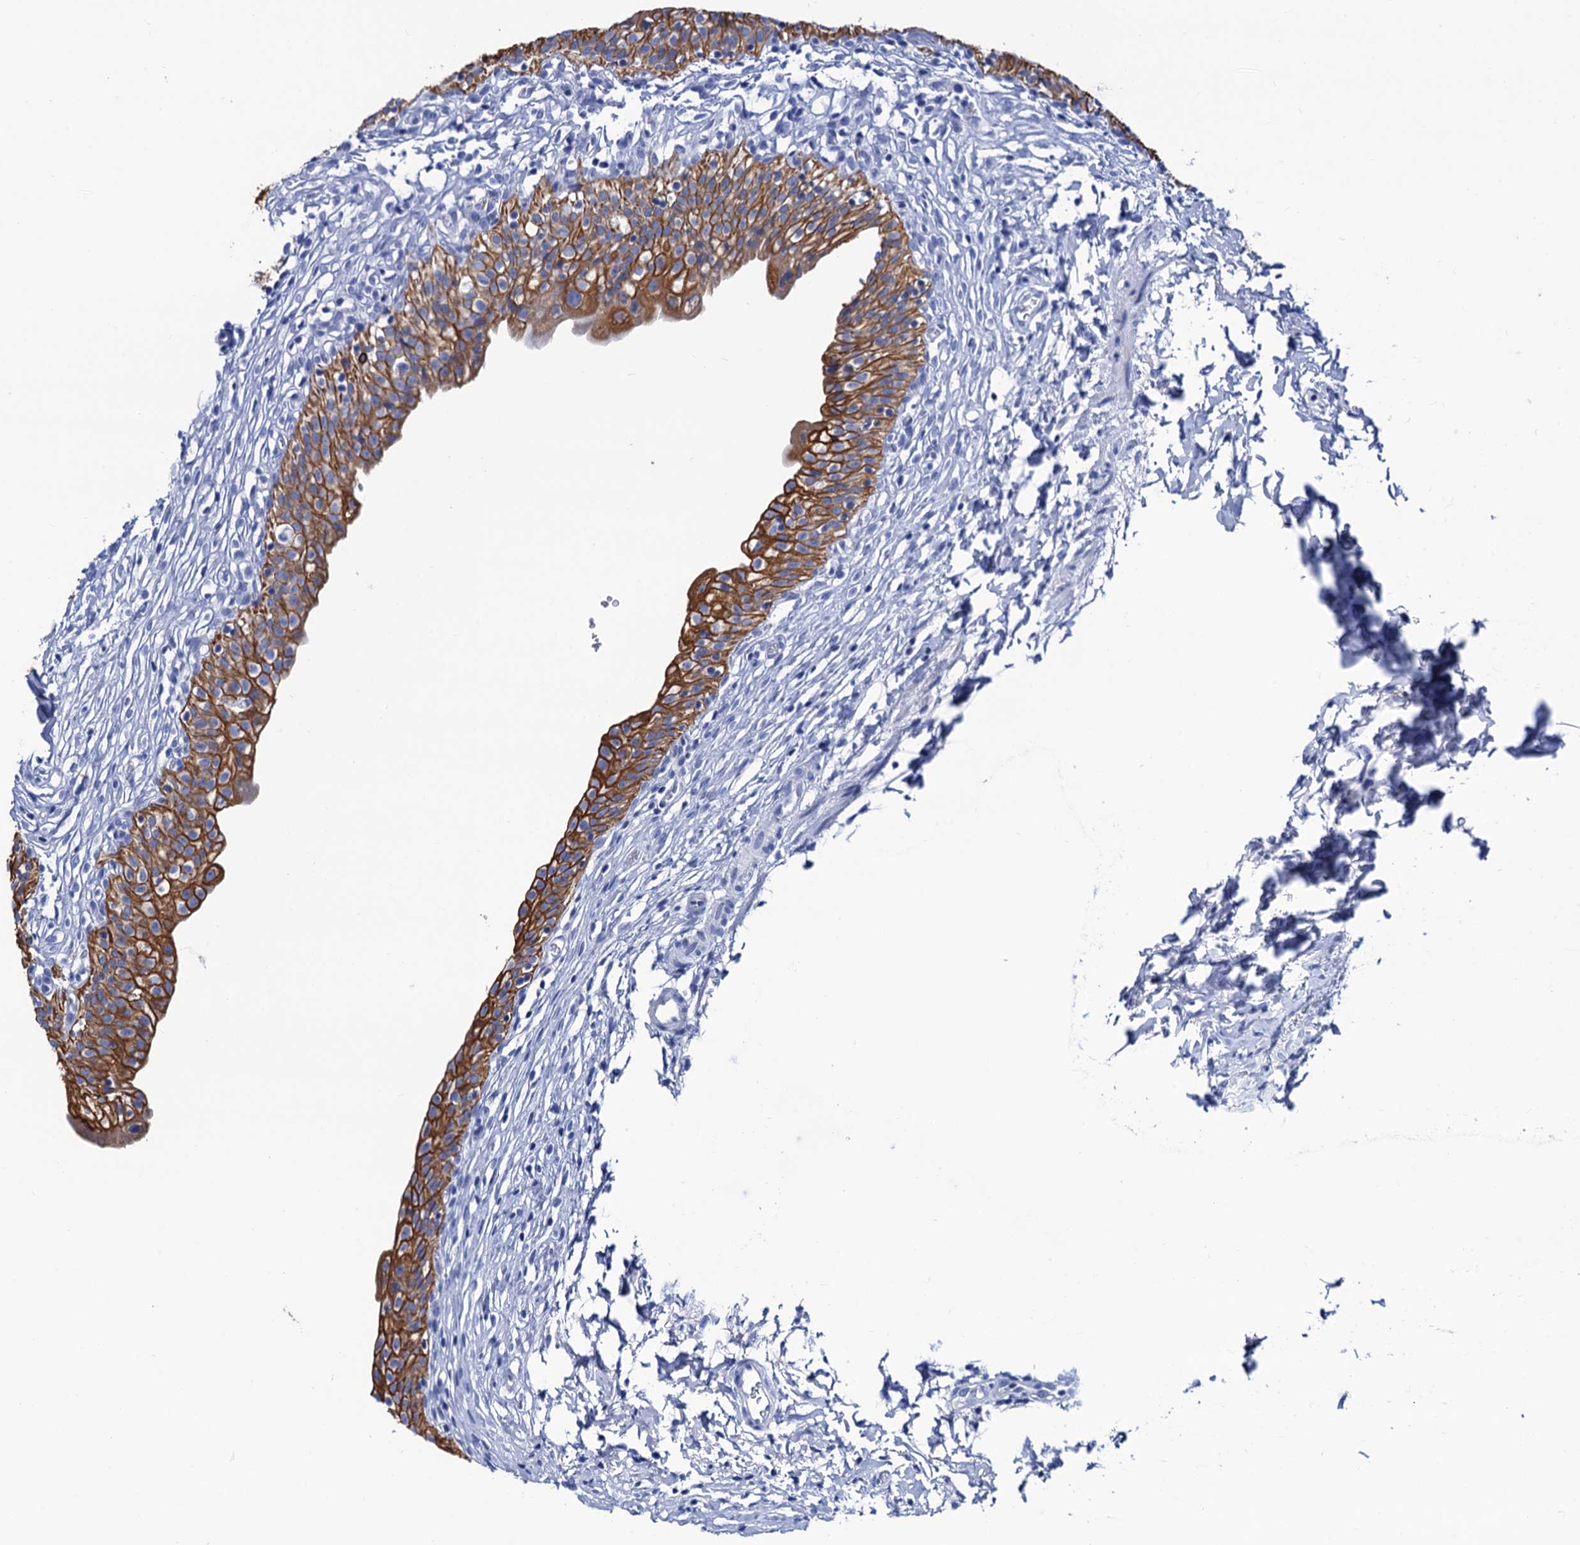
{"staining": {"intensity": "strong", "quantity": ">75%", "location": "cytoplasmic/membranous"}, "tissue": "urinary bladder", "cell_type": "Urothelial cells", "image_type": "normal", "snomed": [{"axis": "morphology", "description": "Normal tissue, NOS"}, {"axis": "topography", "description": "Urinary bladder"}], "caption": "A high amount of strong cytoplasmic/membranous staining is identified in about >75% of urothelial cells in benign urinary bladder.", "gene": "RAB3IP", "patient": {"sex": "male", "age": 55}}